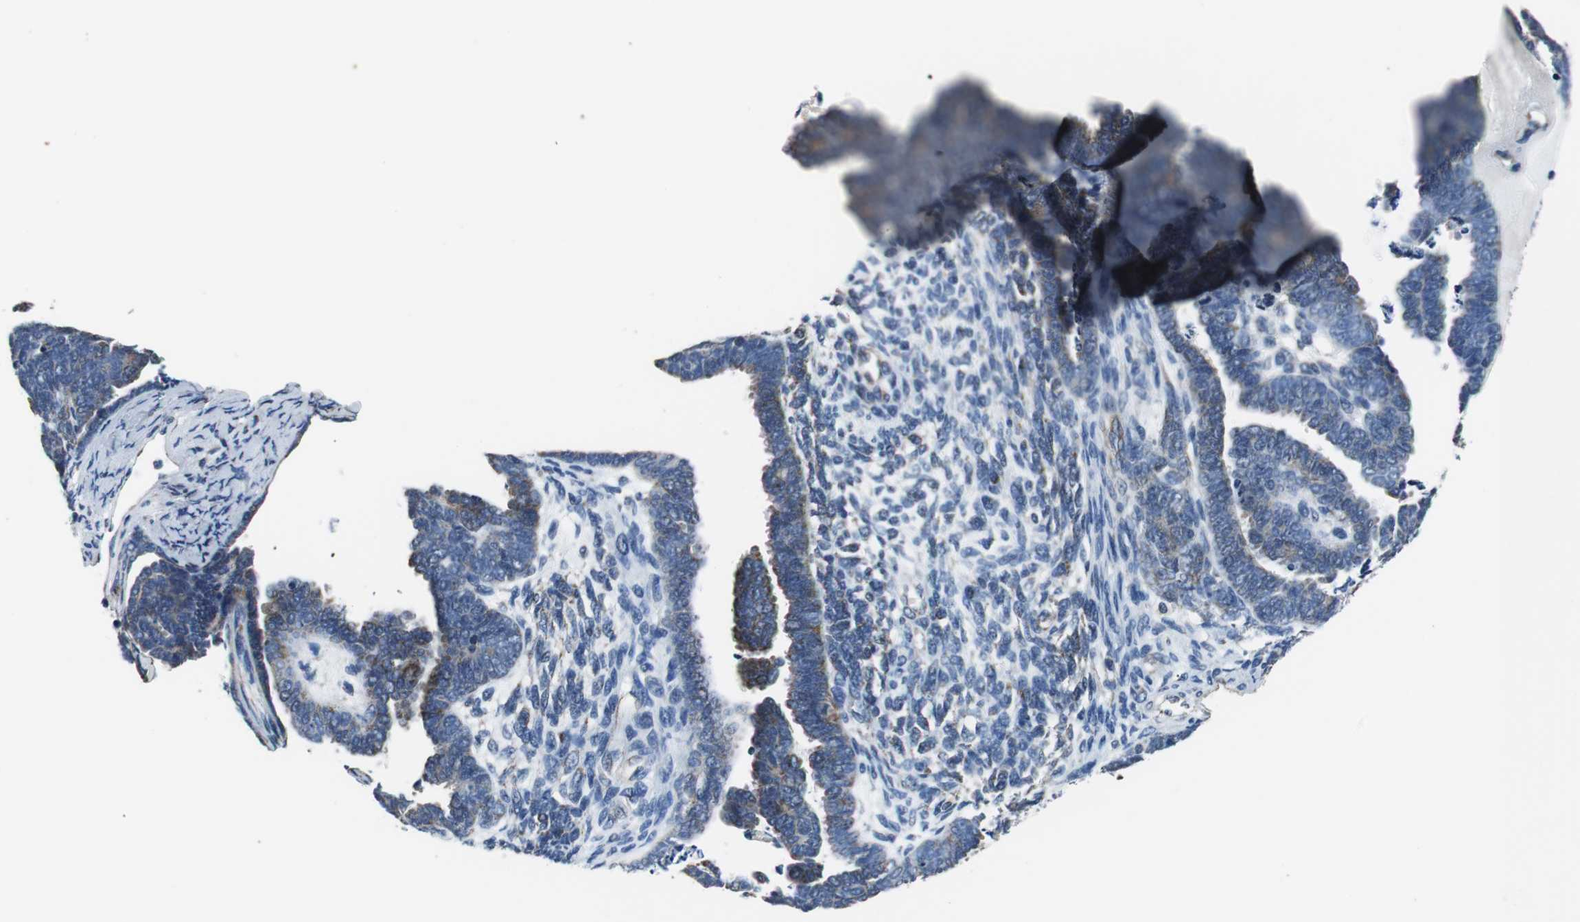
{"staining": {"intensity": "strong", "quantity": "<25%", "location": "cytoplasmic/membranous"}, "tissue": "endometrial cancer", "cell_type": "Tumor cells", "image_type": "cancer", "snomed": [{"axis": "morphology", "description": "Neoplasm, malignant, NOS"}, {"axis": "topography", "description": "Endometrium"}], "caption": "This is a histology image of immunohistochemistry (IHC) staining of endometrial cancer, which shows strong staining in the cytoplasmic/membranous of tumor cells.", "gene": "PITRM1", "patient": {"sex": "female", "age": 74}}